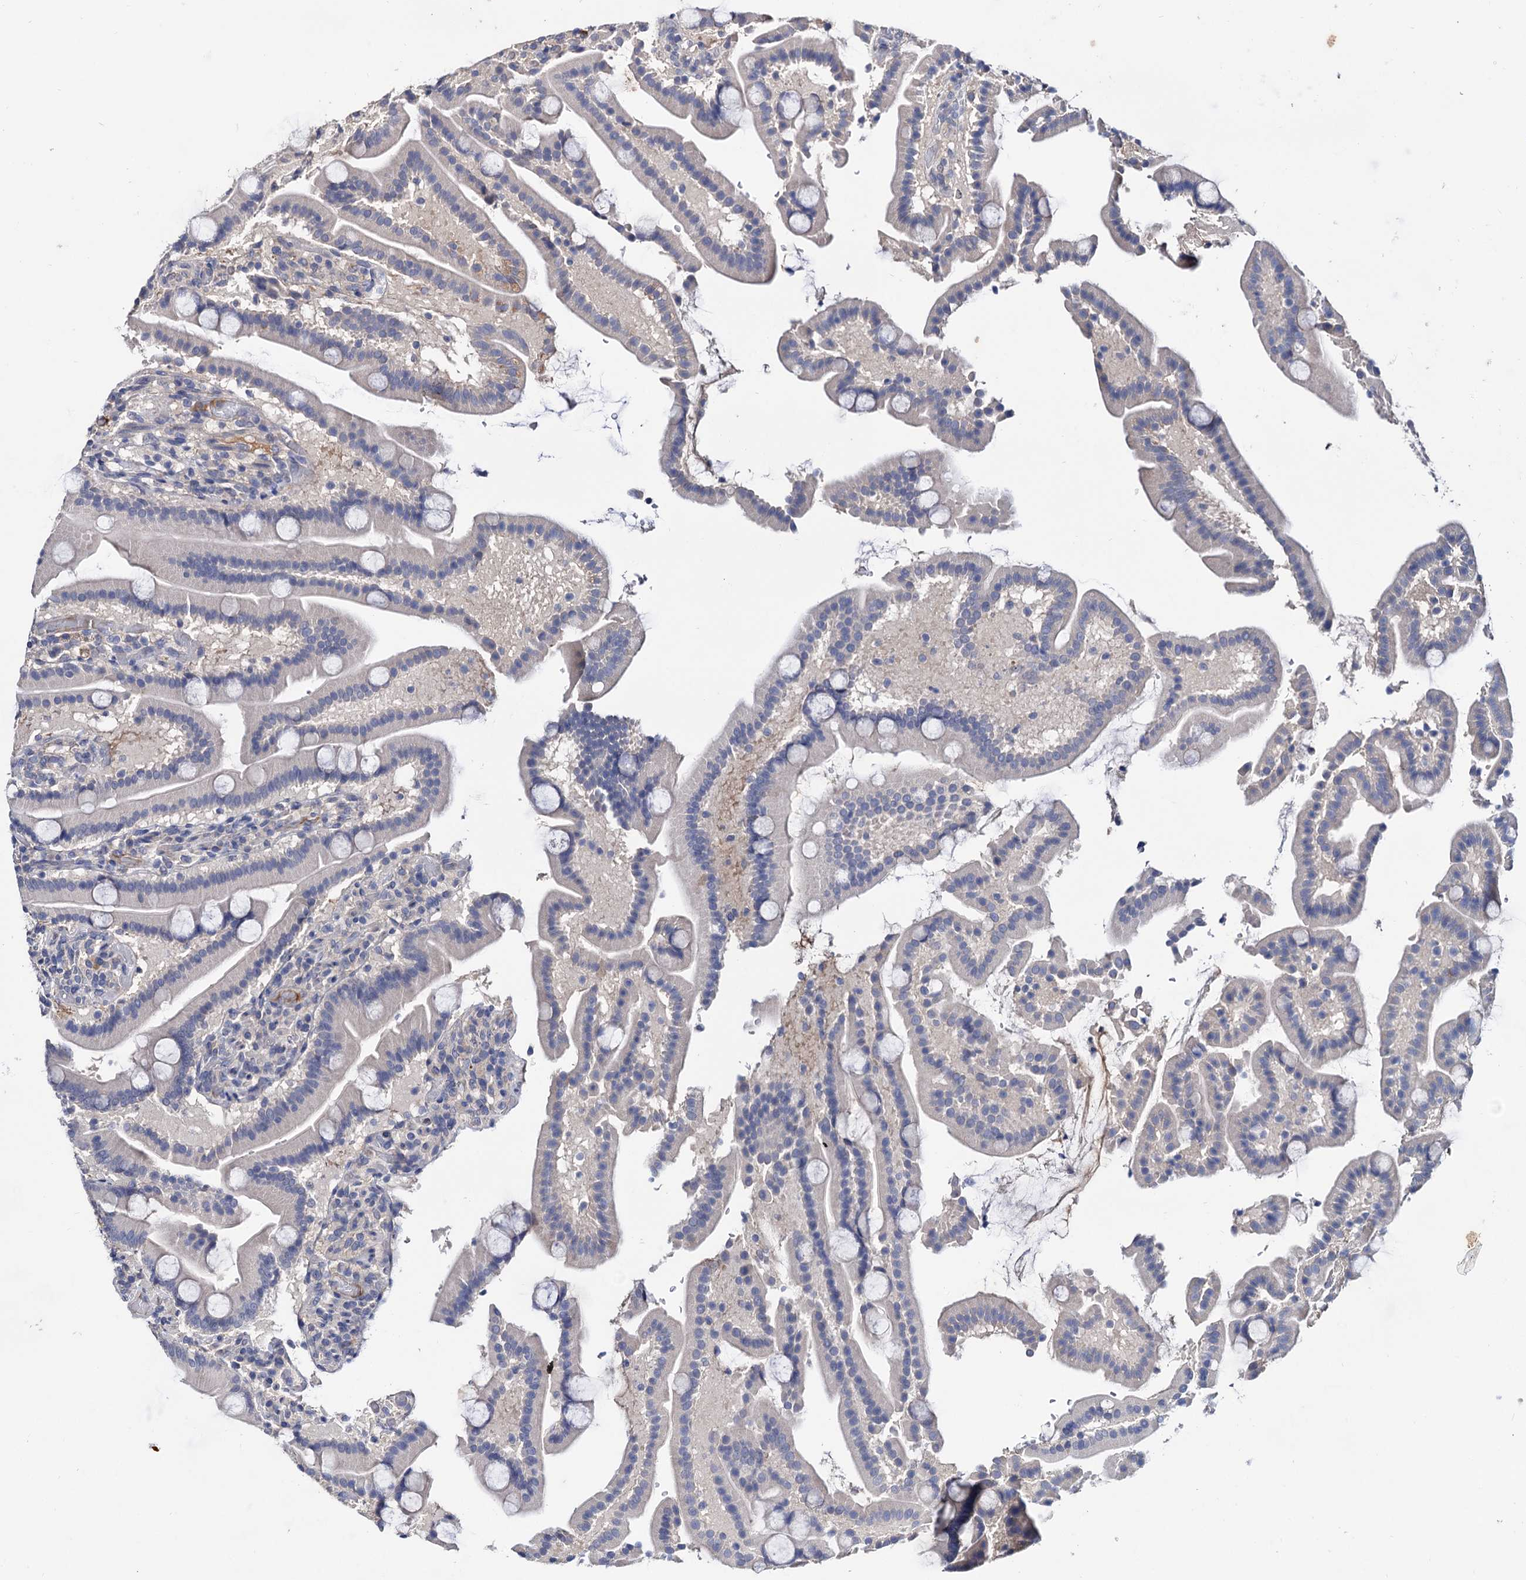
{"staining": {"intensity": "negative", "quantity": "none", "location": "none"}, "tissue": "duodenum", "cell_type": "Glandular cells", "image_type": "normal", "snomed": [{"axis": "morphology", "description": "Normal tissue, NOS"}, {"axis": "topography", "description": "Duodenum"}], "caption": "The histopathology image shows no significant staining in glandular cells of duodenum. The staining is performed using DAB (3,3'-diaminobenzidine) brown chromogen with nuclei counter-stained in using hematoxylin.", "gene": "NPAS4", "patient": {"sex": "male", "age": 55}}